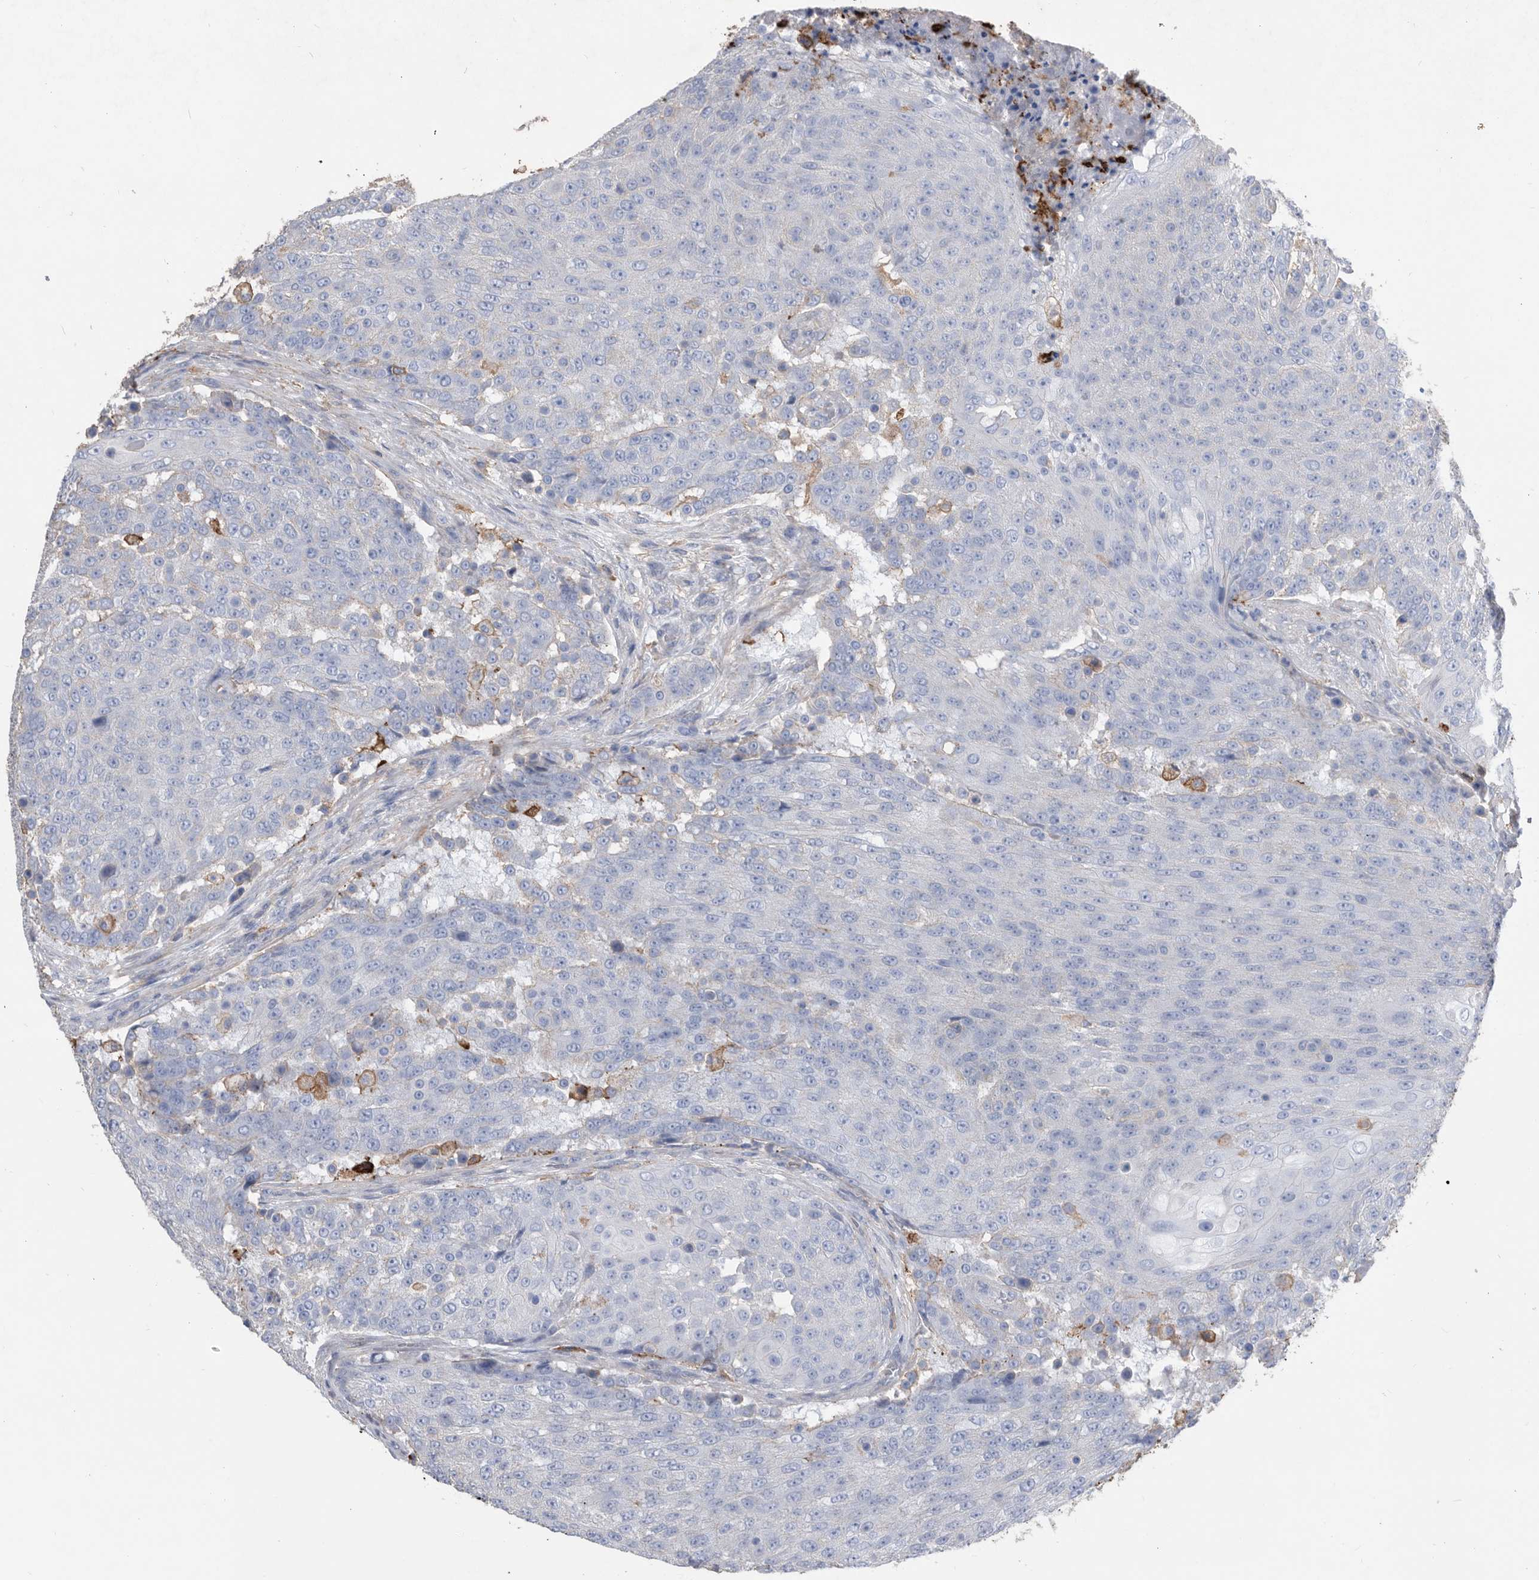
{"staining": {"intensity": "negative", "quantity": "none", "location": "none"}, "tissue": "urothelial cancer", "cell_type": "Tumor cells", "image_type": "cancer", "snomed": [{"axis": "morphology", "description": "Urothelial carcinoma, High grade"}, {"axis": "topography", "description": "Urinary bladder"}], "caption": "Immunohistochemistry of human high-grade urothelial carcinoma demonstrates no staining in tumor cells.", "gene": "MS4A4A", "patient": {"sex": "female", "age": 63}}